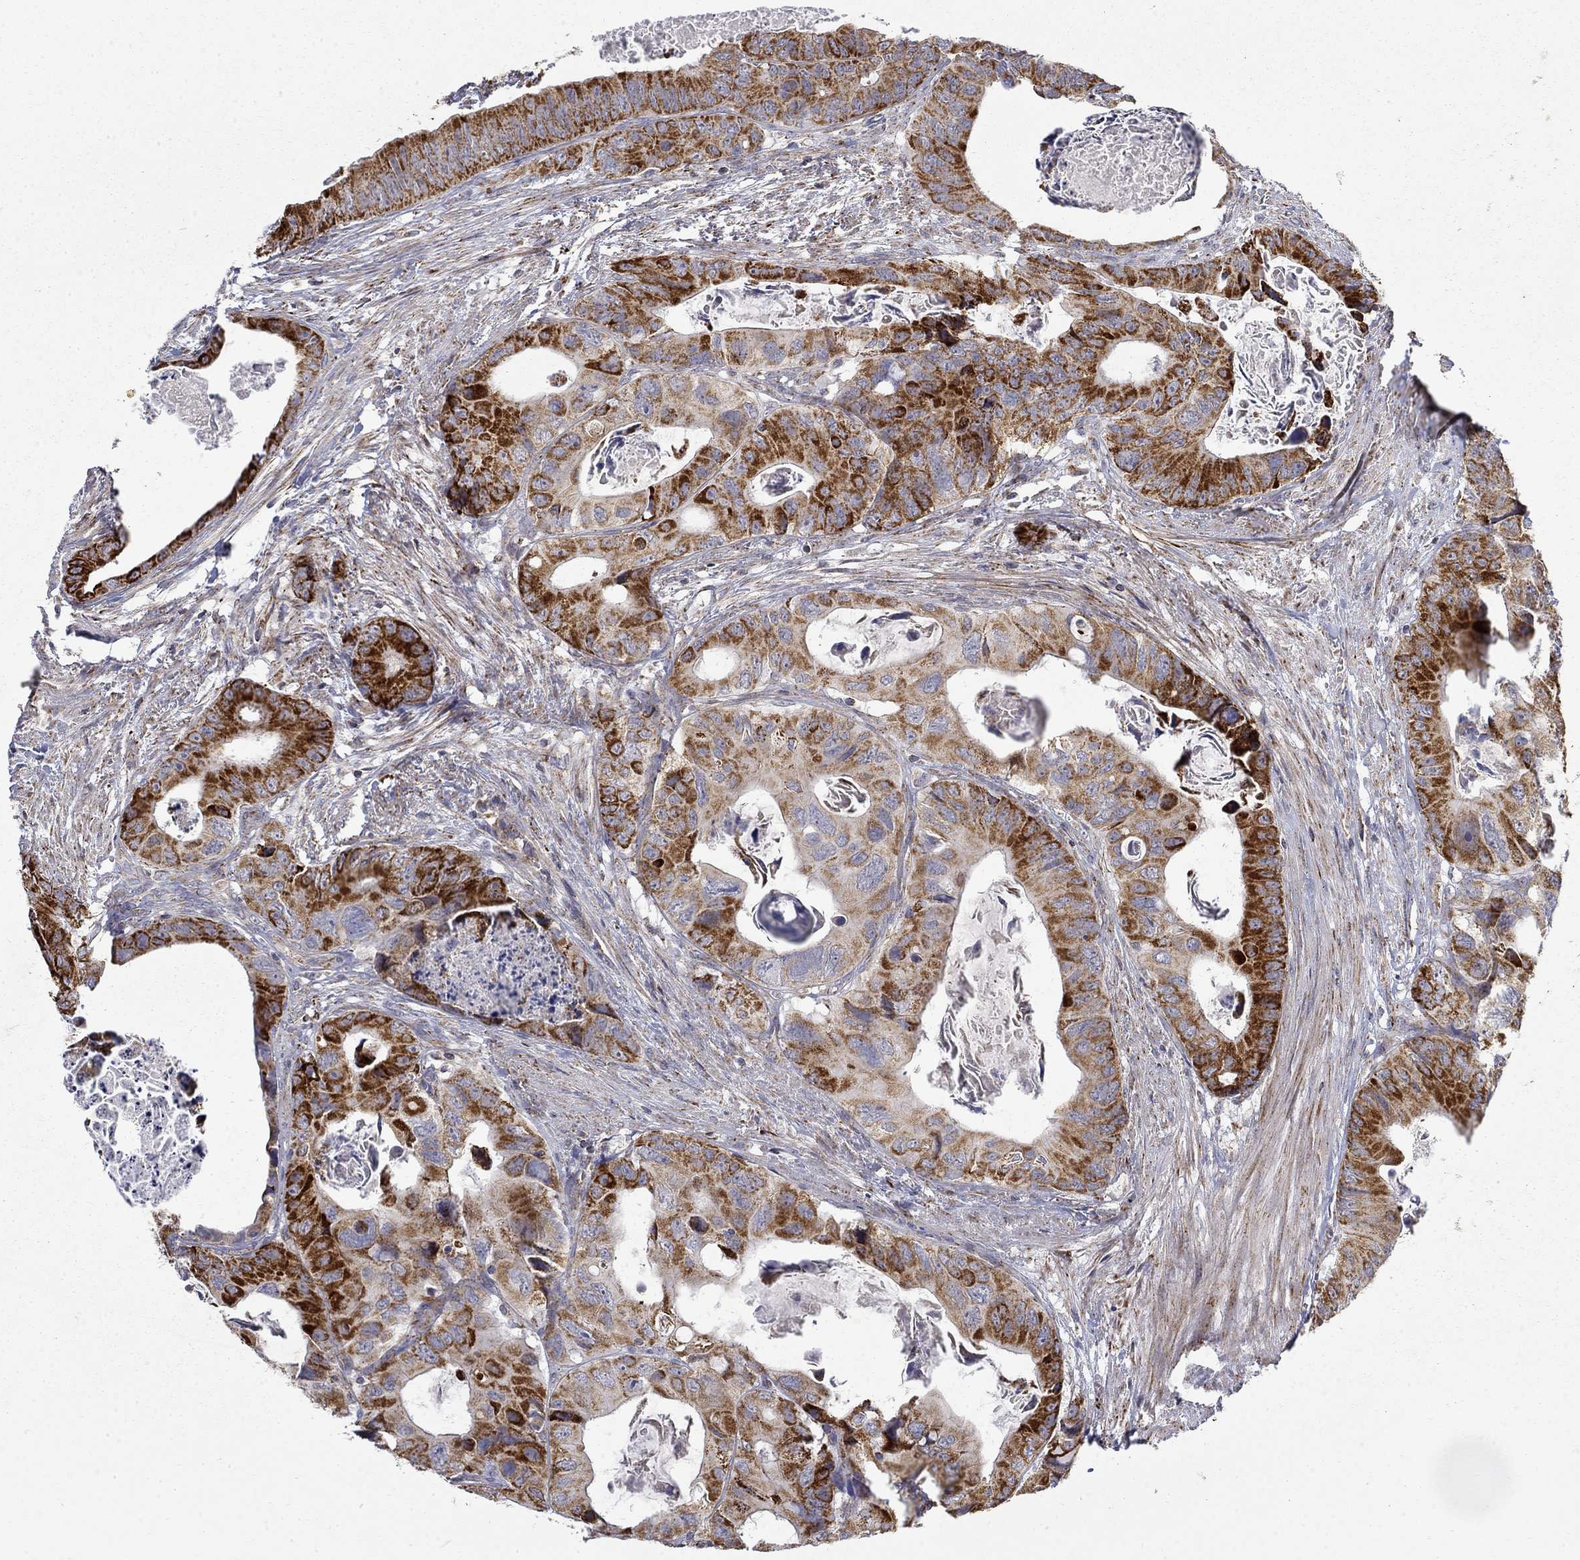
{"staining": {"intensity": "strong", "quantity": ">75%", "location": "cytoplasmic/membranous"}, "tissue": "colorectal cancer", "cell_type": "Tumor cells", "image_type": "cancer", "snomed": [{"axis": "morphology", "description": "Adenocarcinoma, NOS"}, {"axis": "topography", "description": "Rectum"}], "caption": "Immunohistochemistry (IHC) (DAB (3,3'-diaminobenzidine)) staining of human adenocarcinoma (colorectal) exhibits strong cytoplasmic/membranous protein staining in approximately >75% of tumor cells. Immunohistochemistry stains the protein in brown and the nuclei are stained blue.", "gene": "PCBP3", "patient": {"sex": "male", "age": 64}}